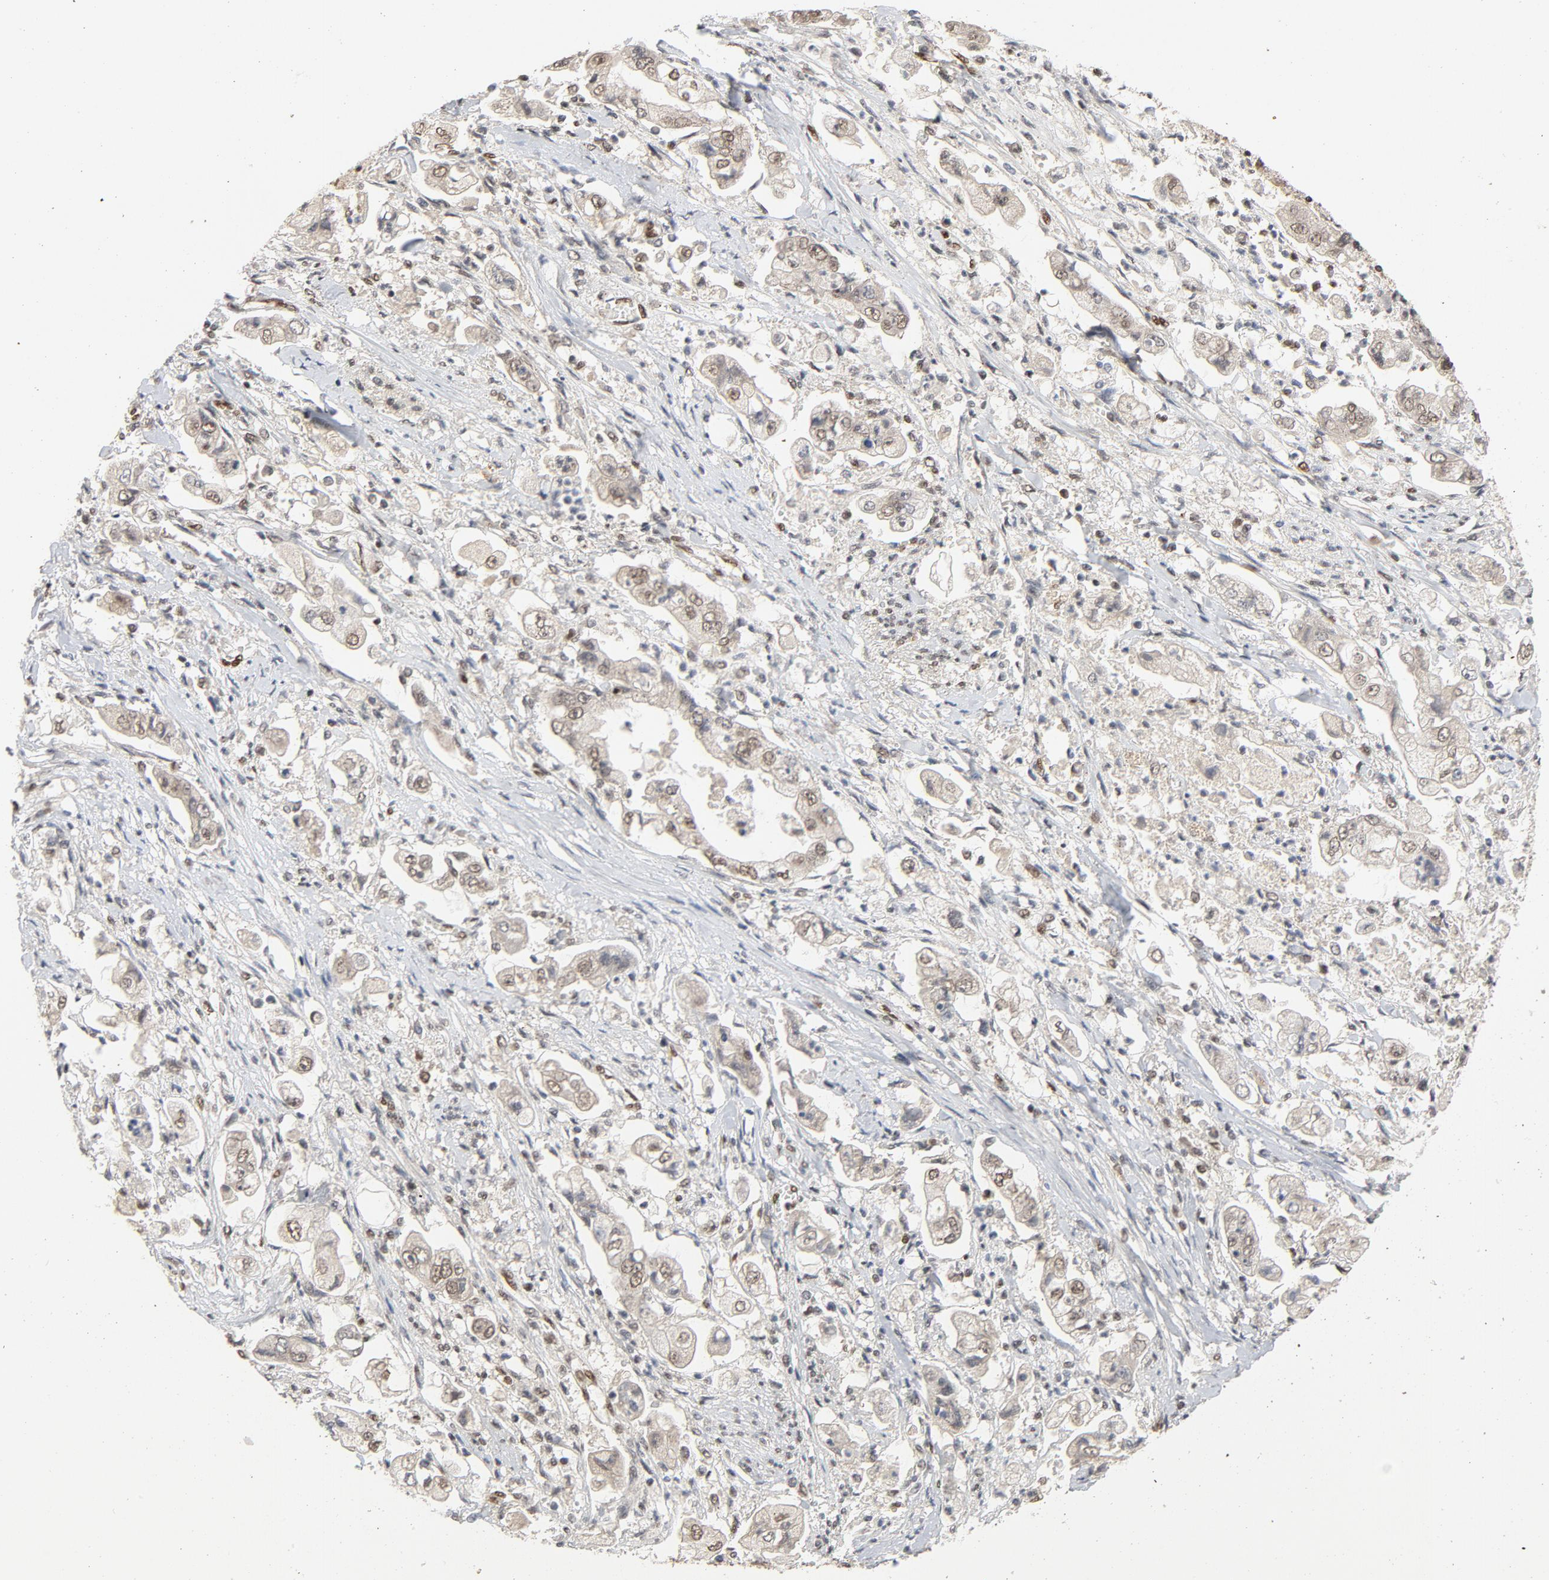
{"staining": {"intensity": "moderate", "quantity": ">75%", "location": "nuclear"}, "tissue": "stomach cancer", "cell_type": "Tumor cells", "image_type": "cancer", "snomed": [{"axis": "morphology", "description": "Adenocarcinoma, NOS"}, {"axis": "topography", "description": "Stomach"}], "caption": "A histopathology image showing moderate nuclear staining in approximately >75% of tumor cells in stomach cancer (adenocarcinoma), as visualized by brown immunohistochemical staining.", "gene": "SMARCD1", "patient": {"sex": "male", "age": 62}}